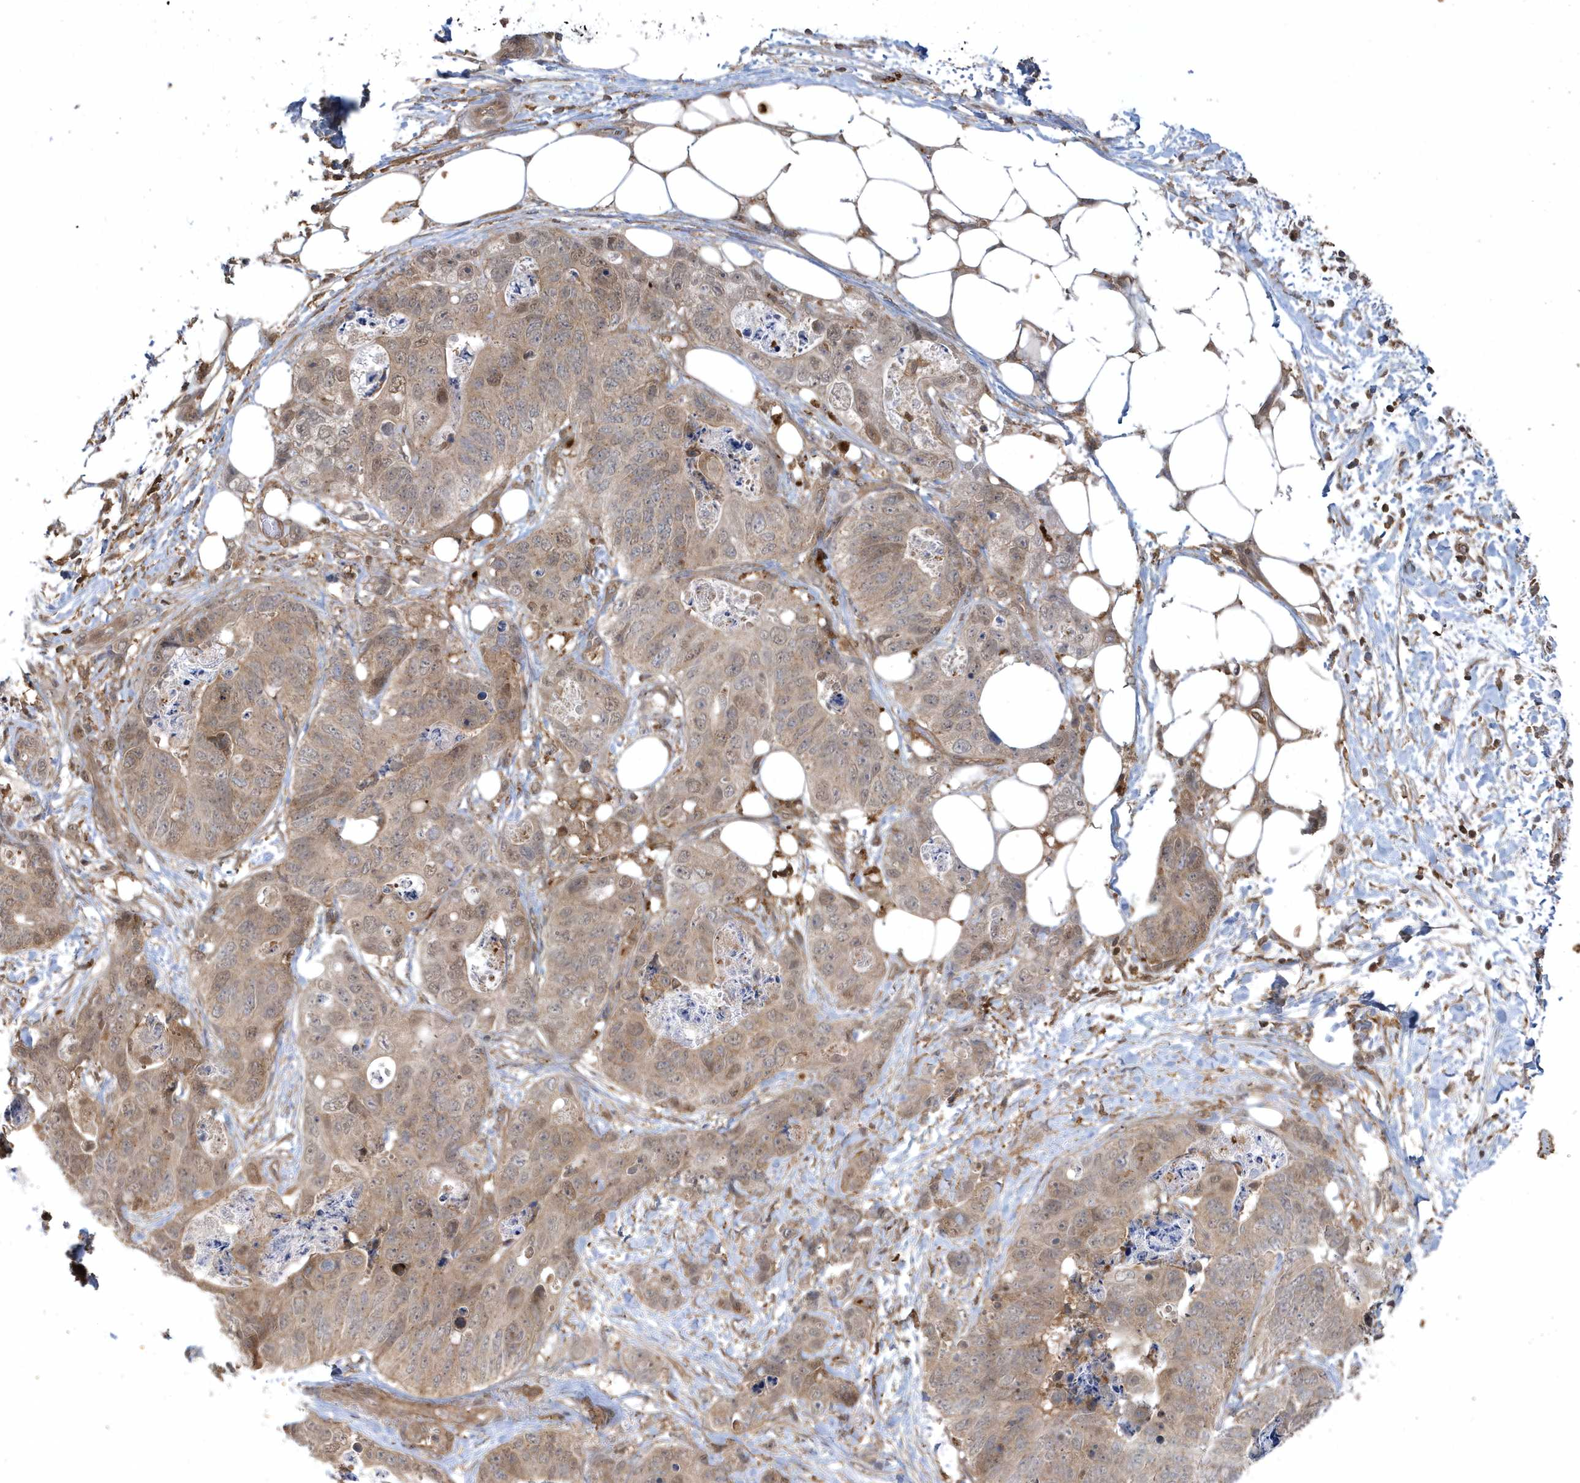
{"staining": {"intensity": "weak", "quantity": ">75%", "location": "cytoplasmic/membranous"}, "tissue": "stomach cancer", "cell_type": "Tumor cells", "image_type": "cancer", "snomed": [{"axis": "morphology", "description": "Adenocarcinoma, NOS"}, {"axis": "topography", "description": "Stomach"}], "caption": "Immunohistochemical staining of human stomach cancer (adenocarcinoma) shows weak cytoplasmic/membranous protein staining in approximately >75% of tumor cells.", "gene": "ACYP1", "patient": {"sex": "female", "age": 89}}